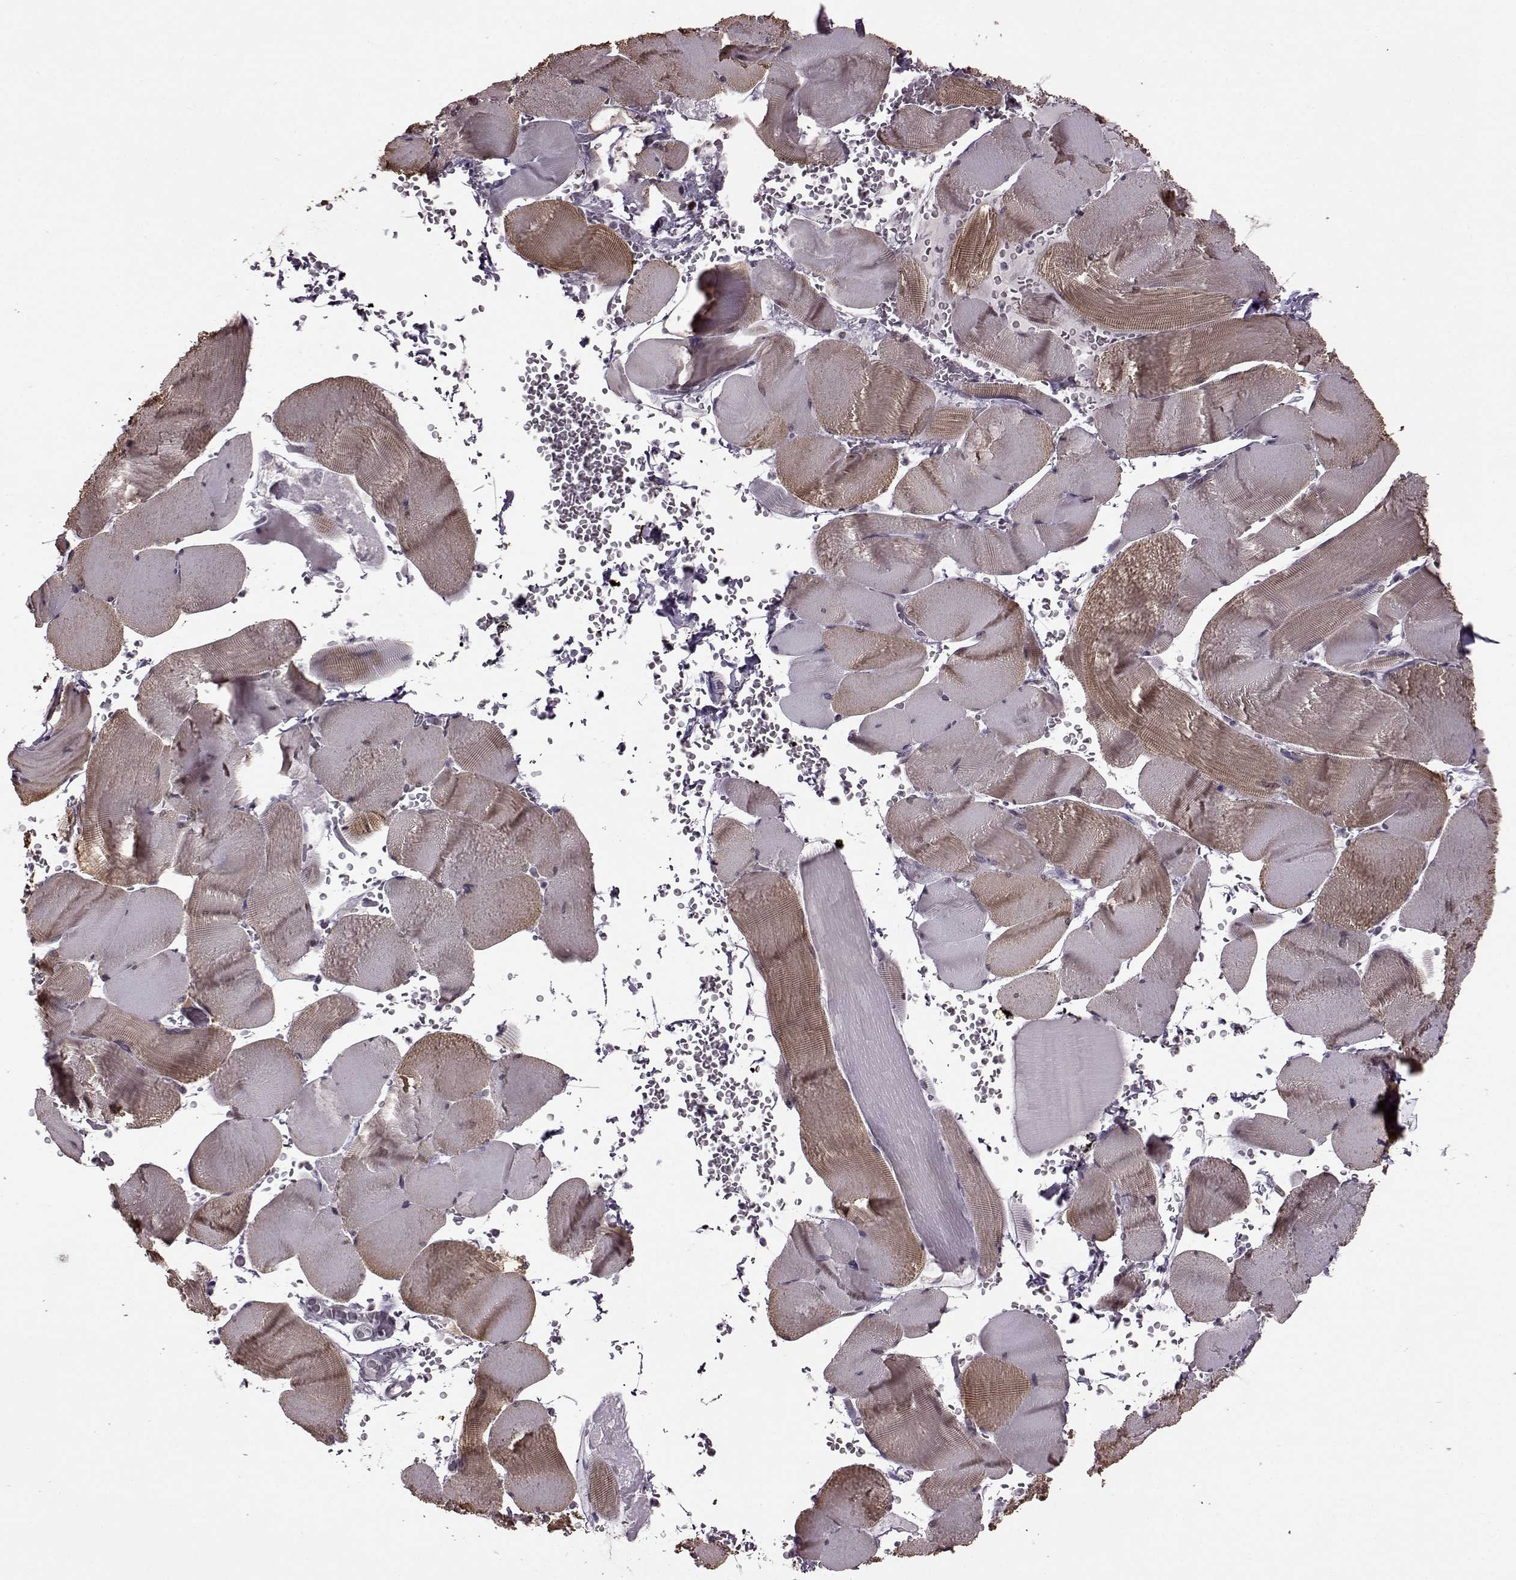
{"staining": {"intensity": "moderate", "quantity": "<25%", "location": "cytoplasmic/membranous"}, "tissue": "skeletal muscle", "cell_type": "Myocytes", "image_type": "normal", "snomed": [{"axis": "morphology", "description": "Normal tissue, NOS"}, {"axis": "topography", "description": "Skeletal muscle"}], "caption": "Protein staining of benign skeletal muscle demonstrates moderate cytoplasmic/membranous staining in approximately <25% of myocytes. (Stains: DAB (3,3'-diaminobenzidine) in brown, nuclei in blue, Microscopy: brightfield microscopy at high magnification).", "gene": "STX1A", "patient": {"sex": "male", "age": 56}}